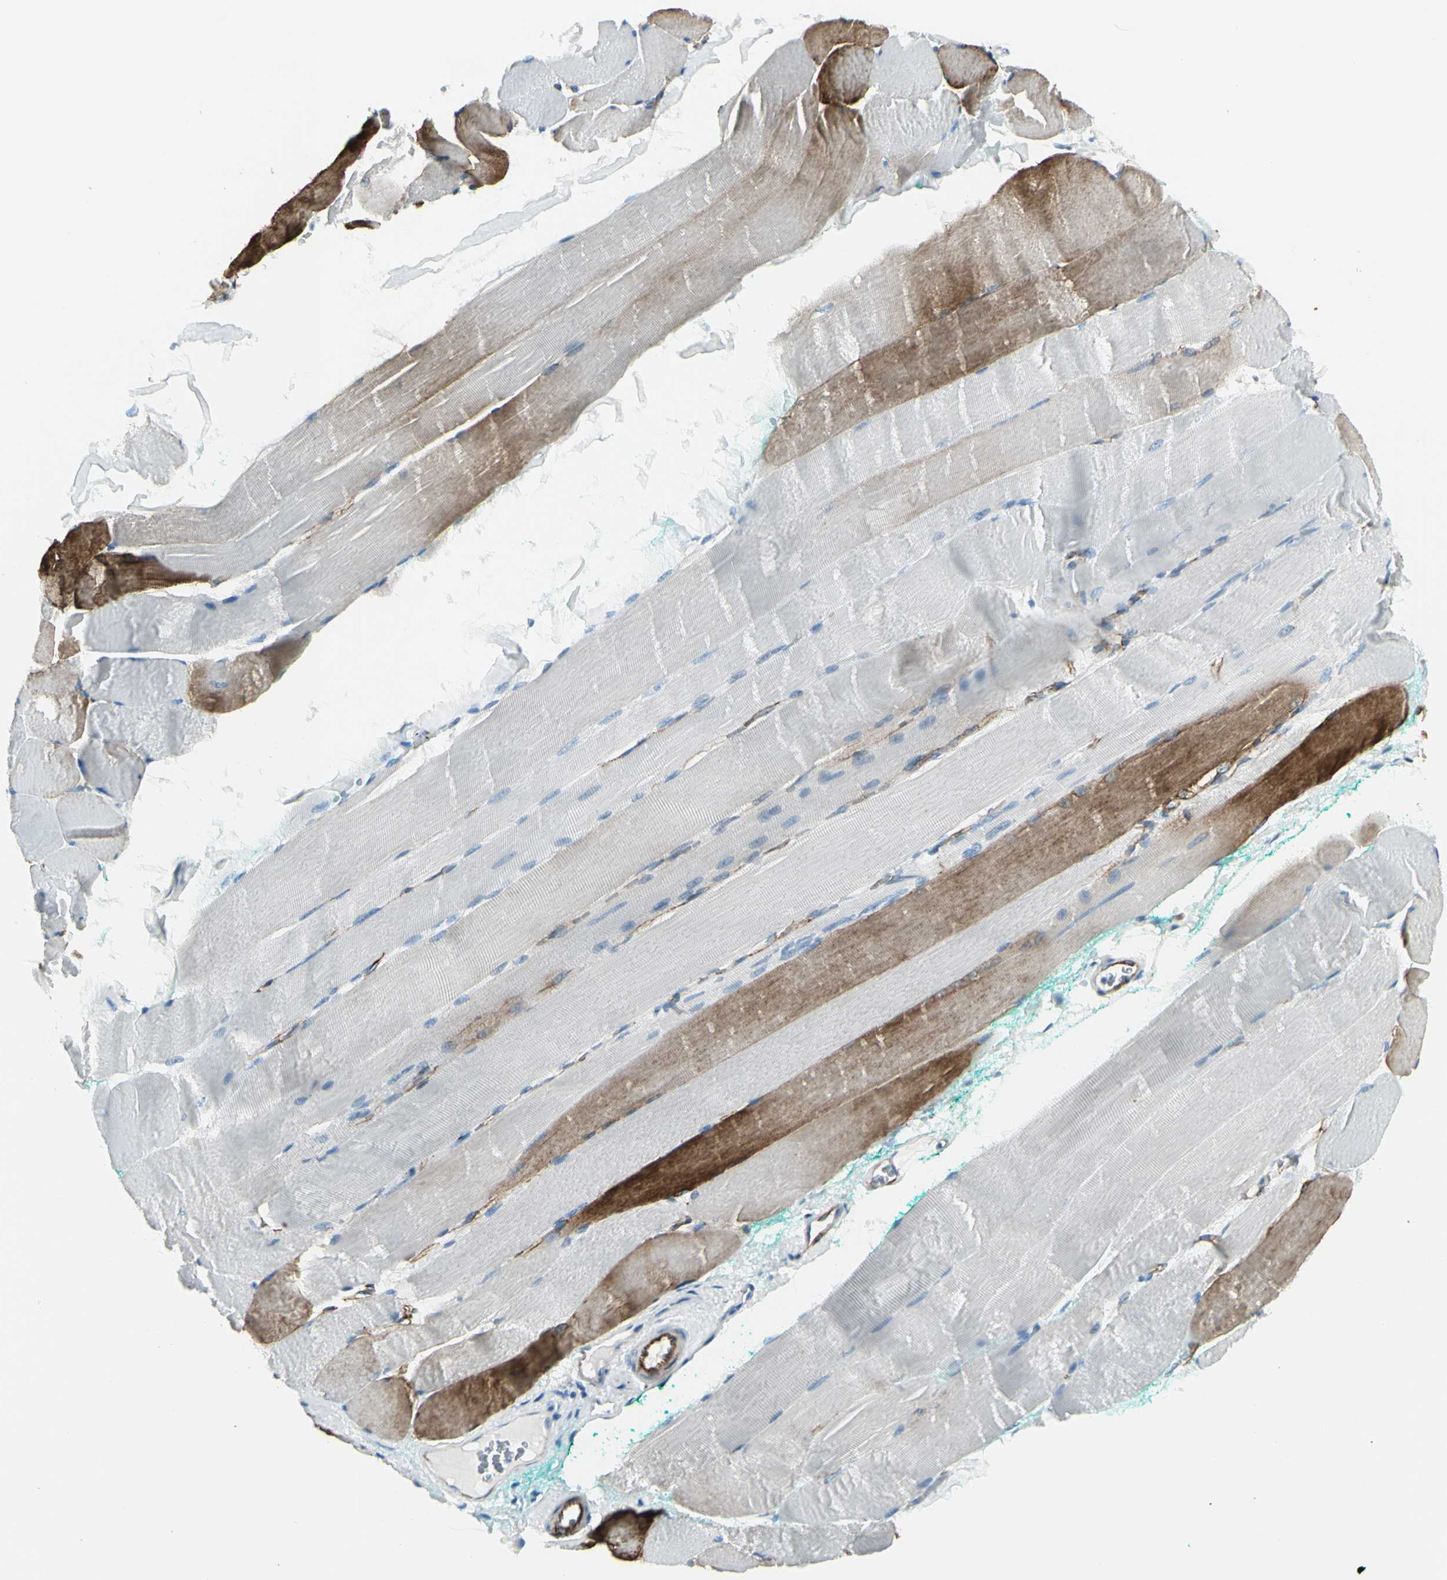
{"staining": {"intensity": "moderate", "quantity": "<25%", "location": "cytoplasmic/membranous"}, "tissue": "skeletal muscle", "cell_type": "Myocytes", "image_type": "normal", "snomed": [{"axis": "morphology", "description": "Normal tissue, NOS"}, {"axis": "morphology", "description": "Squamous cell carcinoma, NOS"}, {"axis": "topography", "description": "Skeletal muscle"}], "caption": "Protein staining of benign skeletal muscle demonstrates moderate cytoplasmic/membranous staining in approximately <25% of myocytes.", "gene": "PTH2R", "patient": {"sex": "male", "age": 51}}